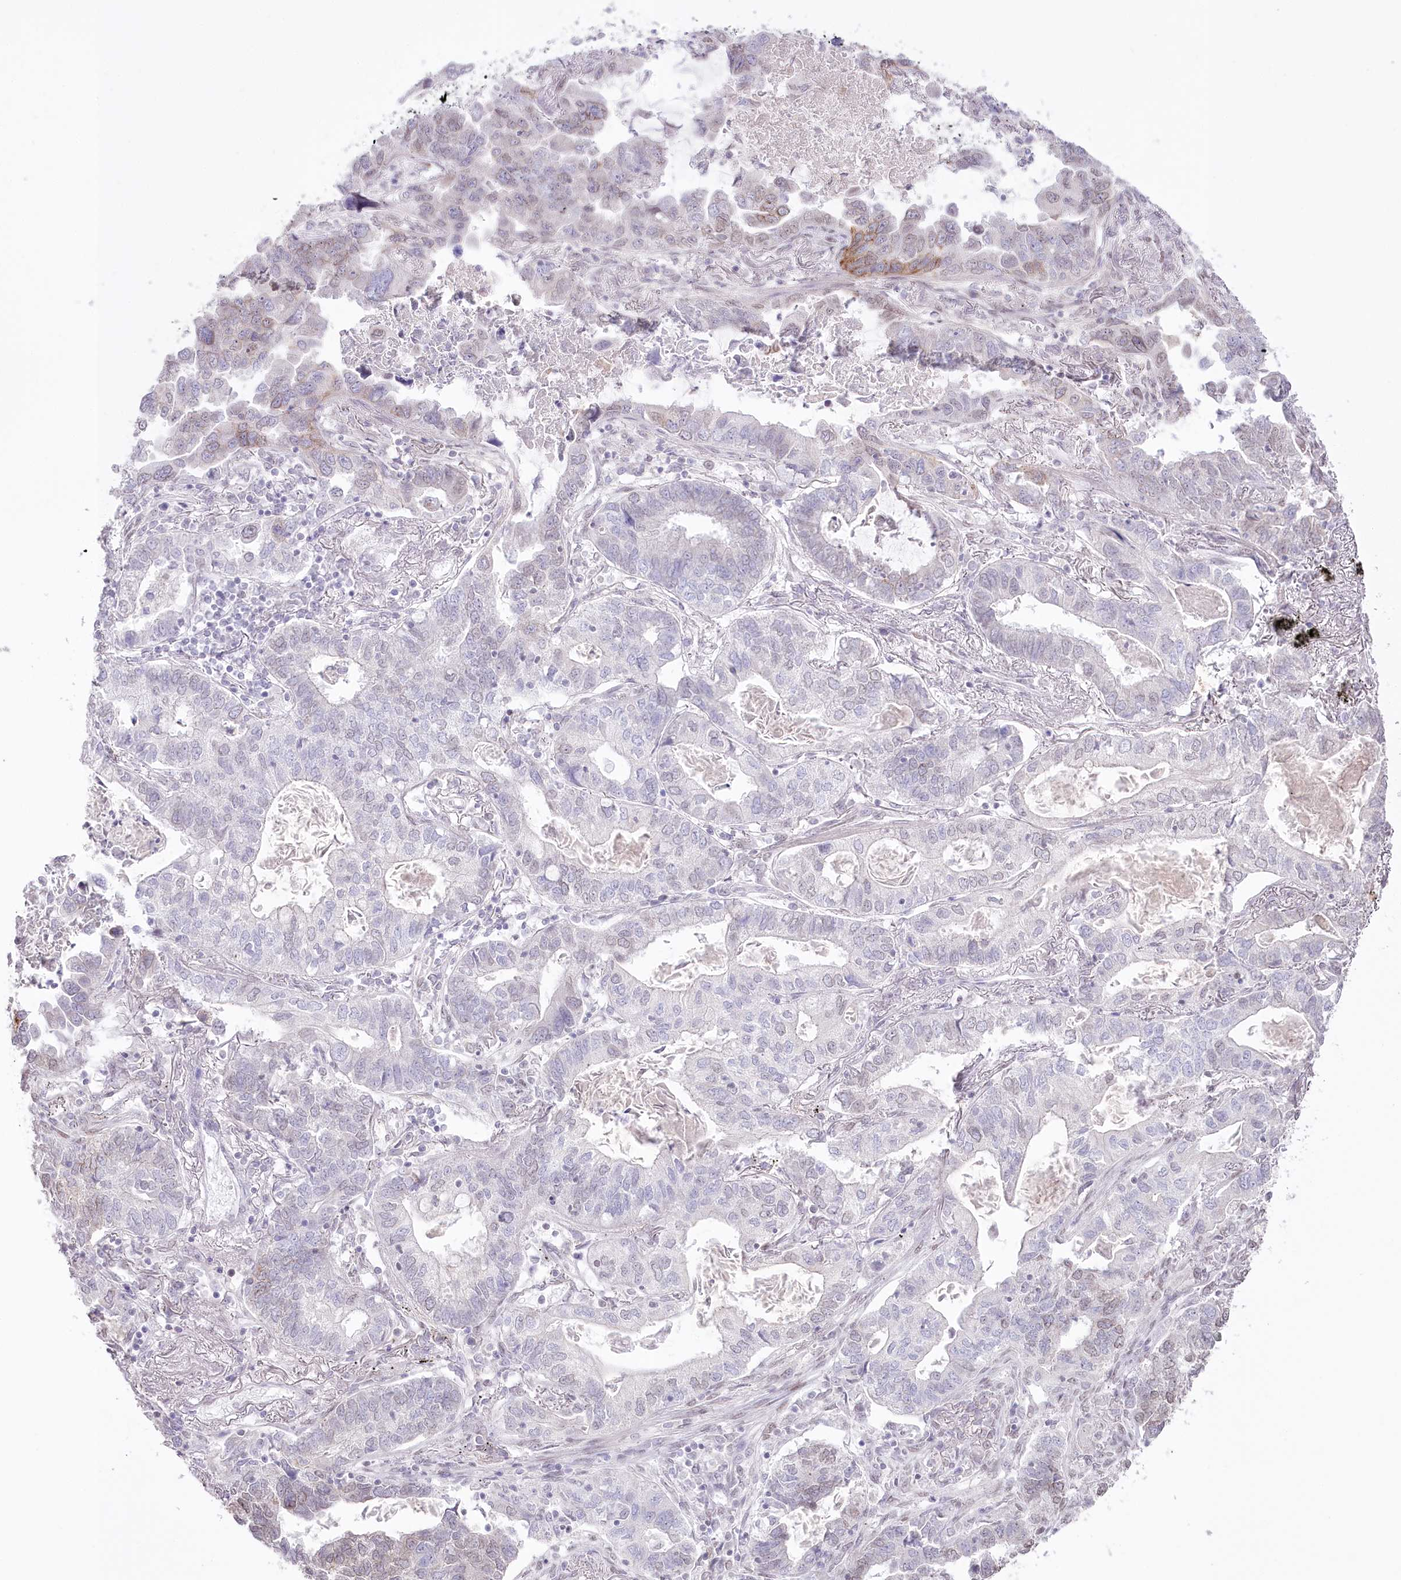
{"staining": {"intensity": "weak", "quantity": "25%-75%", "location": "cytoplasmic/membranous"}, "tissue": "lung cancer", "cell_type": "Tumor cells", "image_type": "cancer", "snomed": [{"axis": "morphology", "description": "Adenocarcinoma, NOS"}, {"axis": "topography", "description": "Lung"}], "caption": "Tumor cells show weak cytoplasmic/membranous expression in approximately 25%-75% of cells in adenocarcinoma (lung).", "gene": "SLC39A10", "patient": {"sex": "male", "age": 67}}